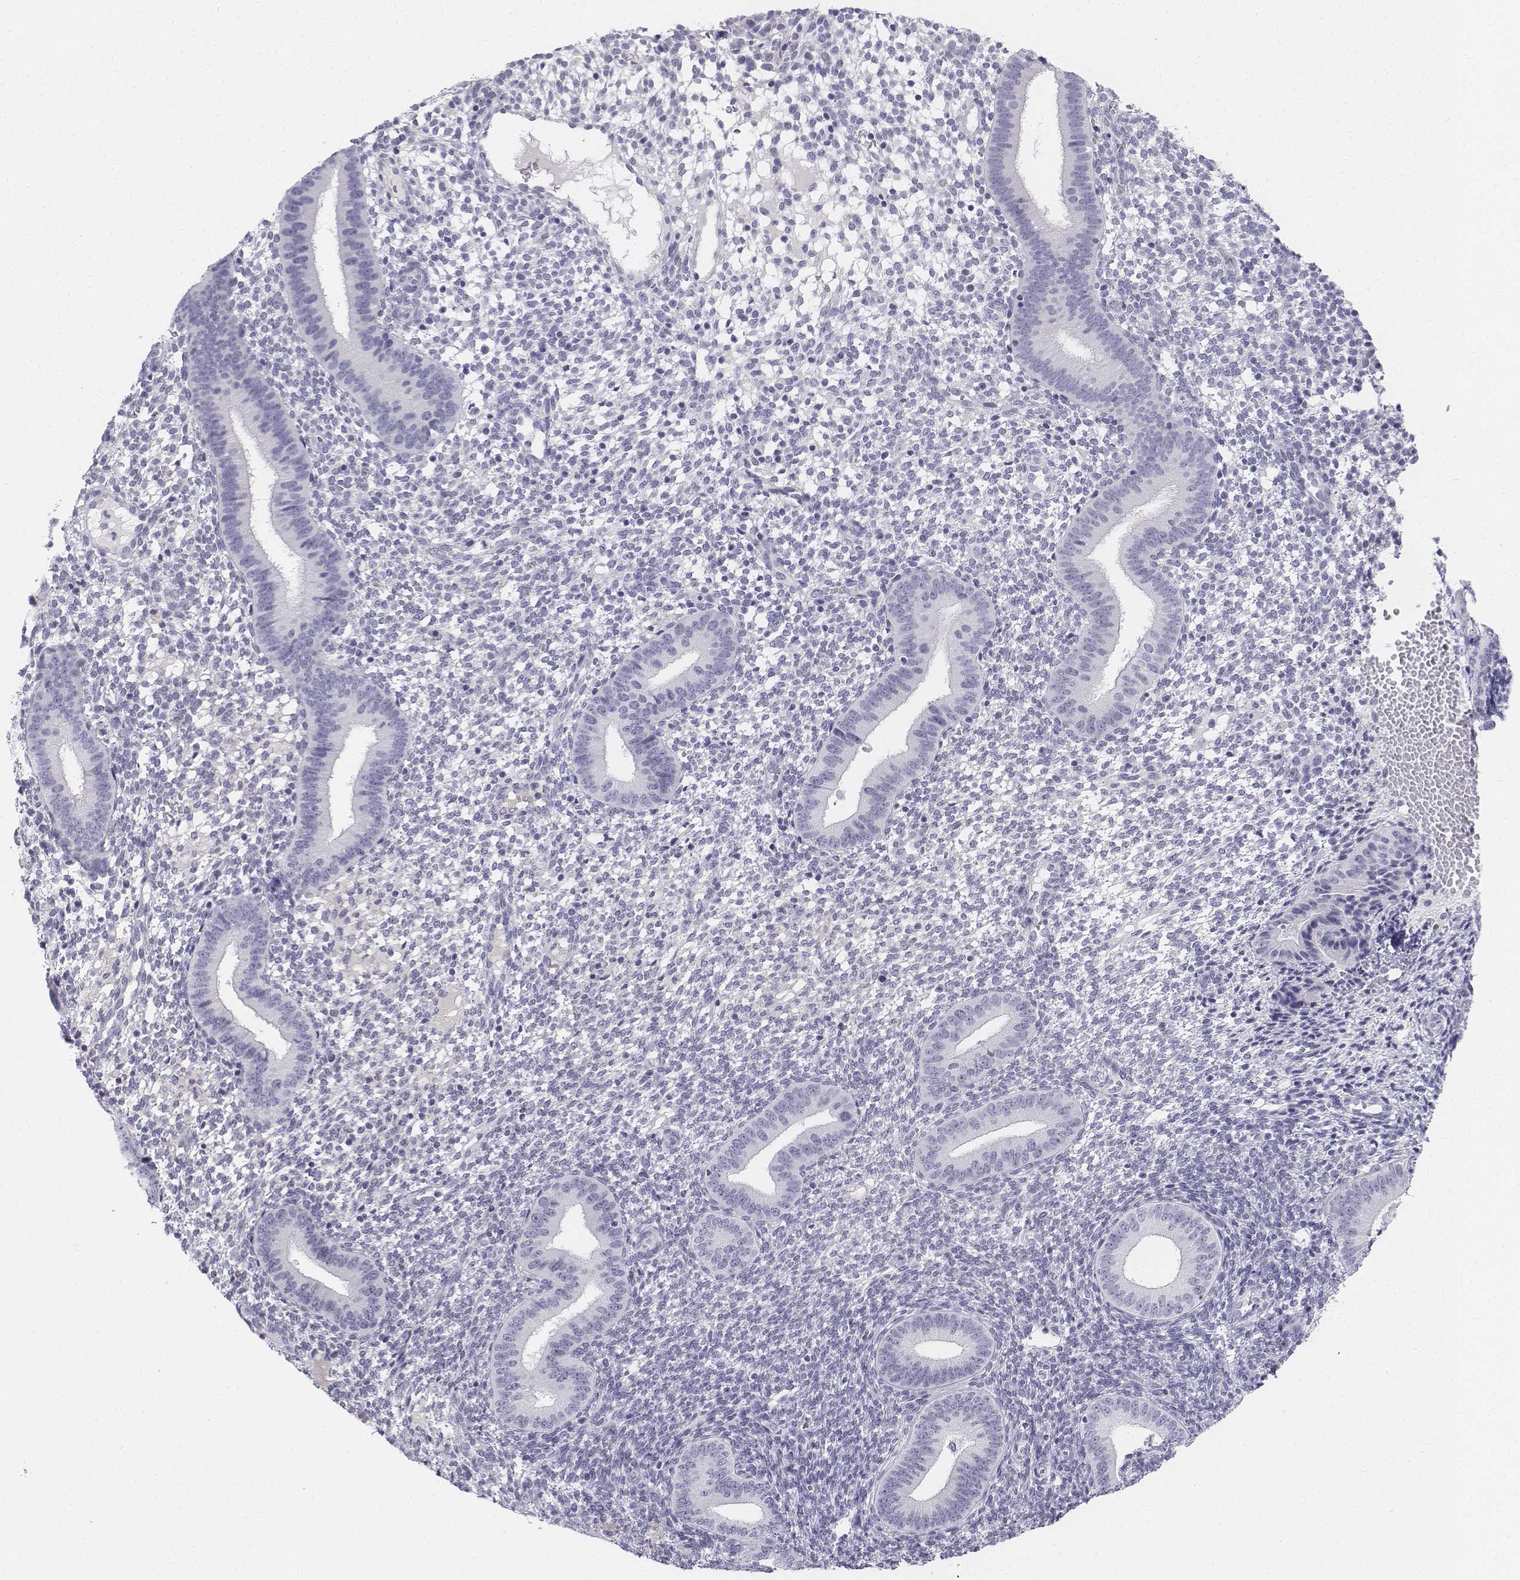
{"staining": {"intensity": "negative", "quantity": "none", "location": "none"}, "tissue": "endometrium", "cell_type": "Cells in endometrial stroma", "image_type": "normal", "snomed": [{"axis": "morphology", "description": "Normal tissue, NOS"}, {"axis": "topography", "description": "Endometrium"}], "caption": "There is no significant staining in cells in endometrial stroma of endometrium. (Brightfield microscopy of DAB (3,3'-diaminobenzidine) immunohistochemistry at high magnification).", "gene": "TH", "patient": {"sex": "female", "age": 40}}